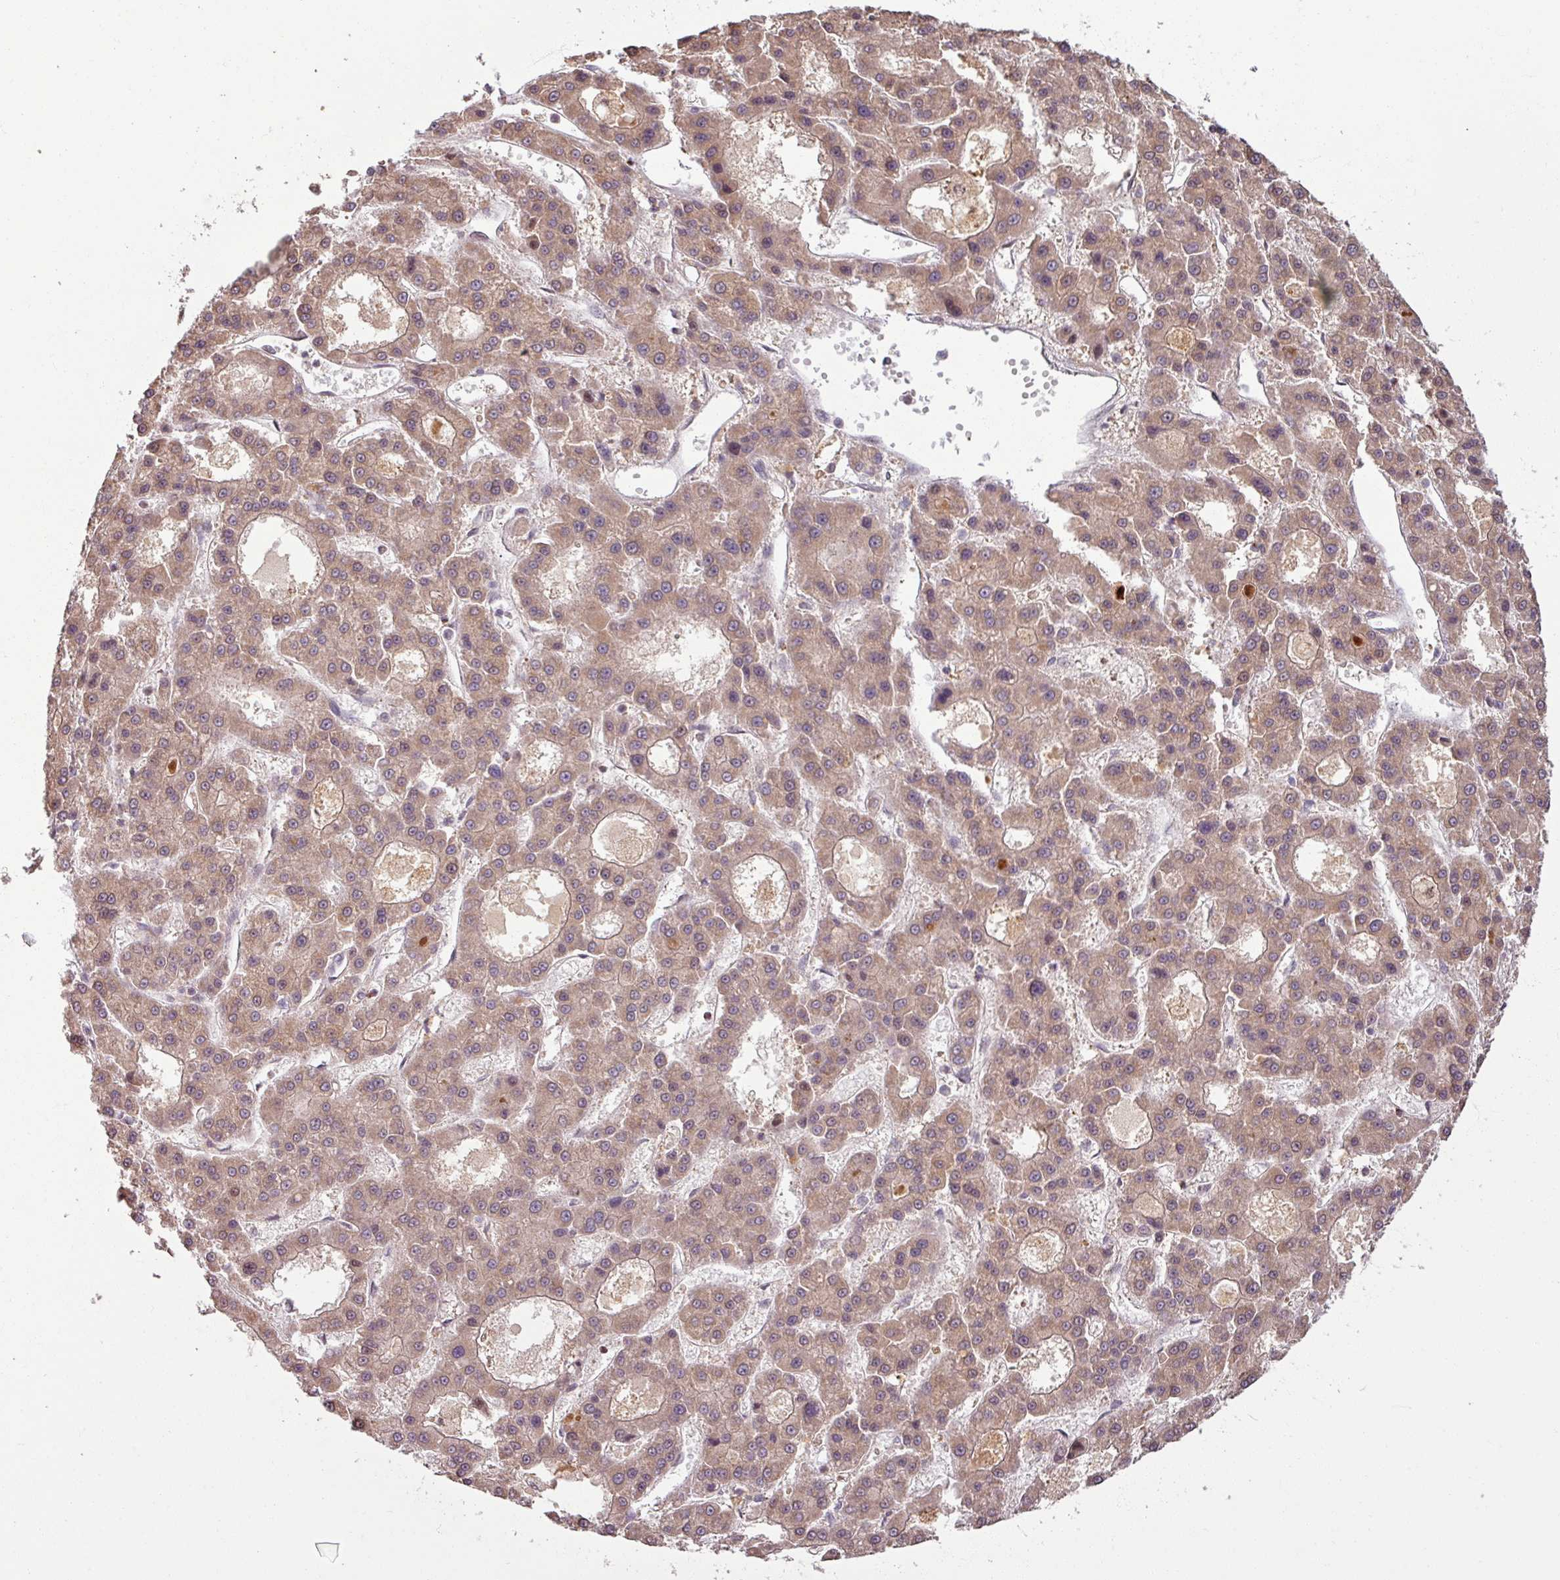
{"staining": {"intensity": "moderate", "quantity": ">75%", "location": "cytoplasmic/membranous,nuclear"}, "tissue": "liver cancer", "cell_type": "Tumor cells", "image_type": "cancer", "snomed": [{"axis": "morphology", "description": "Carcinoma, Hepatocellular, NOS"}, {"axis": "topography", "description": "Liver"}], "caption": "Human hepatocellular carcinoma (liver) stained for a protein (brown) demonstrates moderate cytoplasmic/membranous and nuclear positive staining in approximately >75% of tumor cells.", "gene": "OR6B1", "patient": {"sex": "male", "age": 70}}